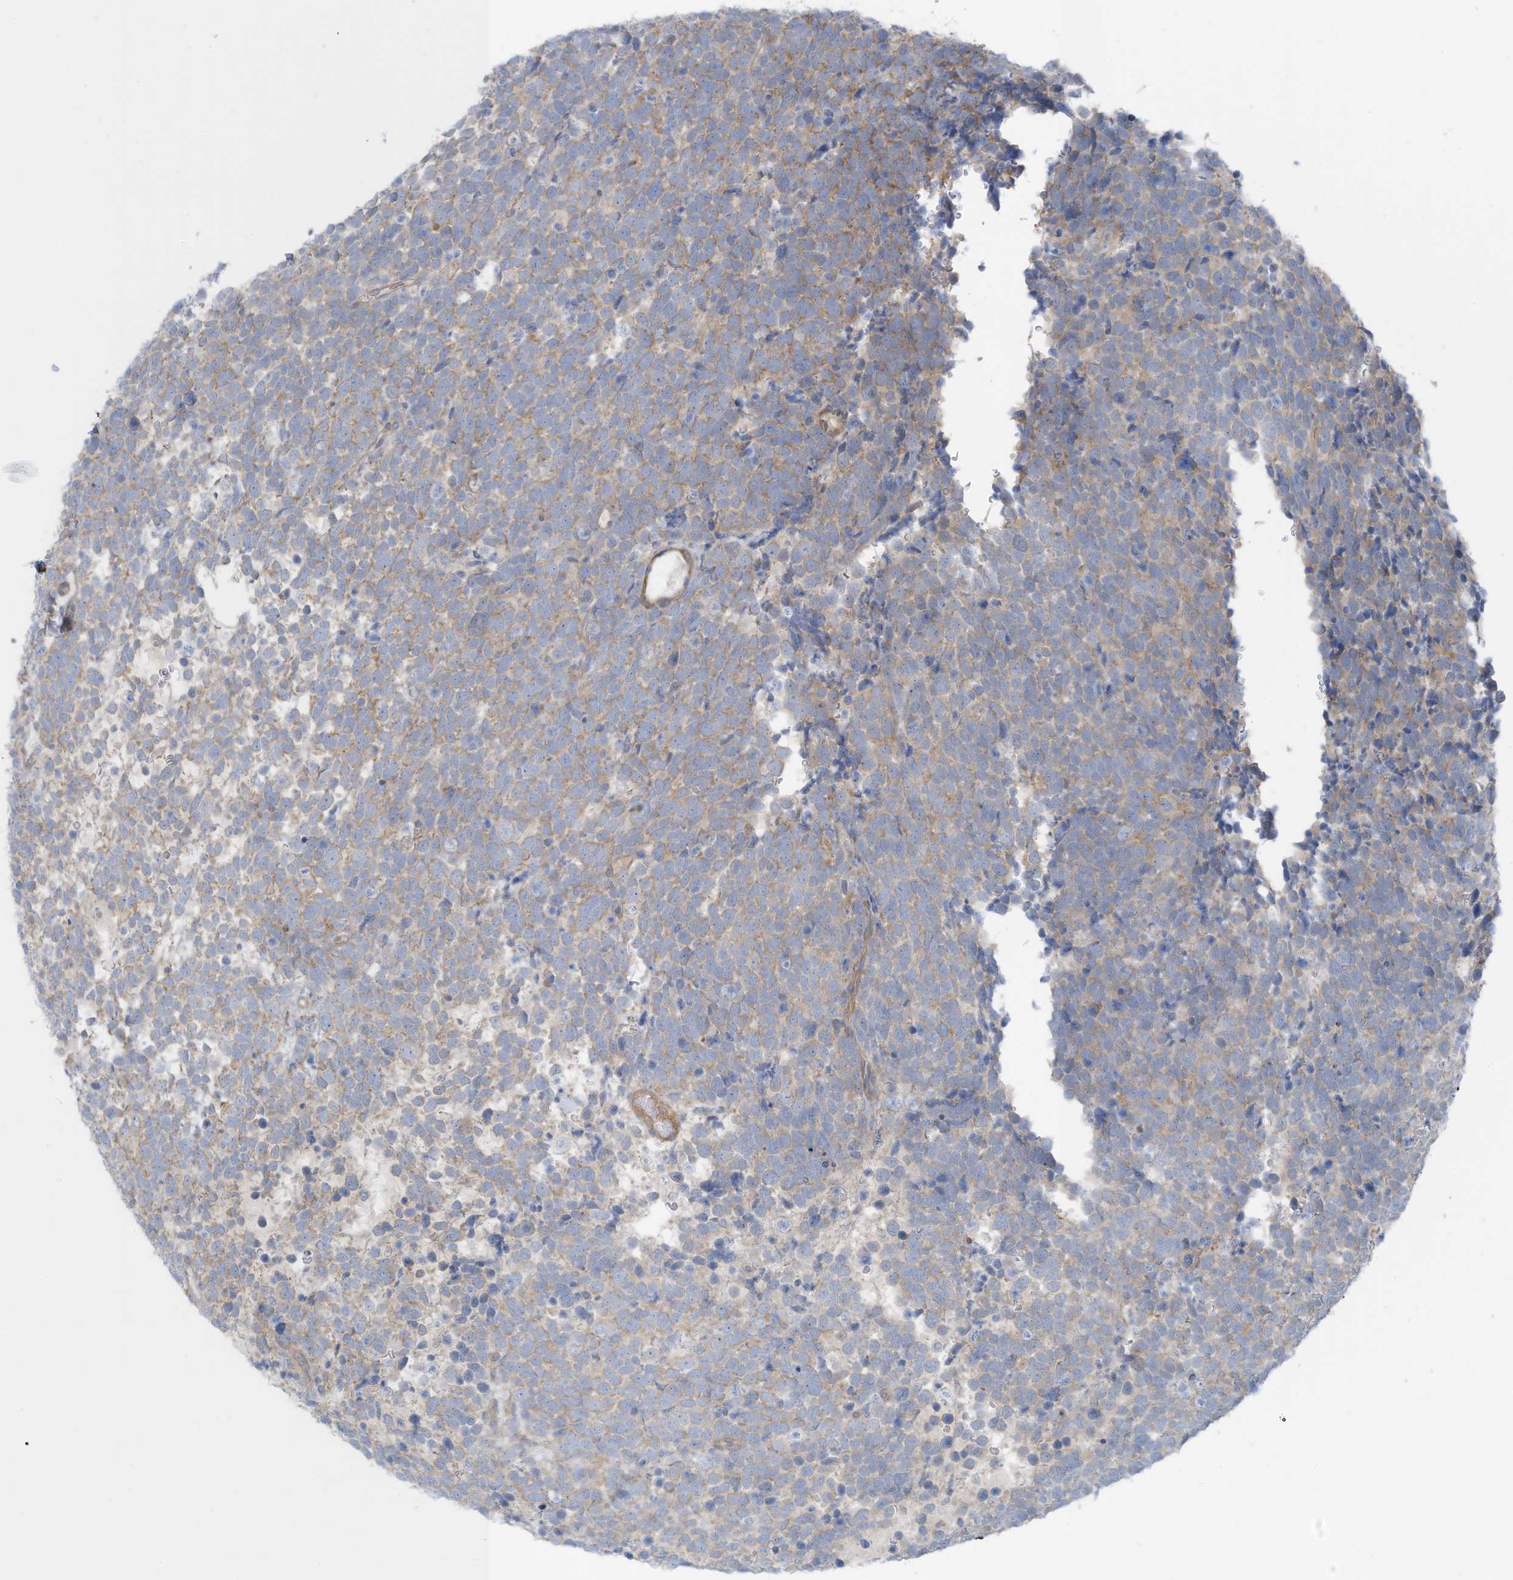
{"staining": {"intensity": "weak", "quantity": "25%-75%", "location": "cytoplasmic/membranous"}, "tissue": "urothelial cancer", "cell_type": "Tumor cells", "image_type": "cancer", "snomed": [{"axis": "morphology", "description": "Urothelial carcinoma, High grade"}, {"axis": "topography", "description": "Urinary bladder"}], "caption": "Brown immunohistochemical staining in high-grade urothelial carcinoma demonstrates weak cytoplasmic/membranous expression in about 25%-75% of tumor cells. The protein is shown in brown color, while the nuclei are stained blue.", "gene": "ZNF846", "patient": {"sex": "female", "age": 82}}